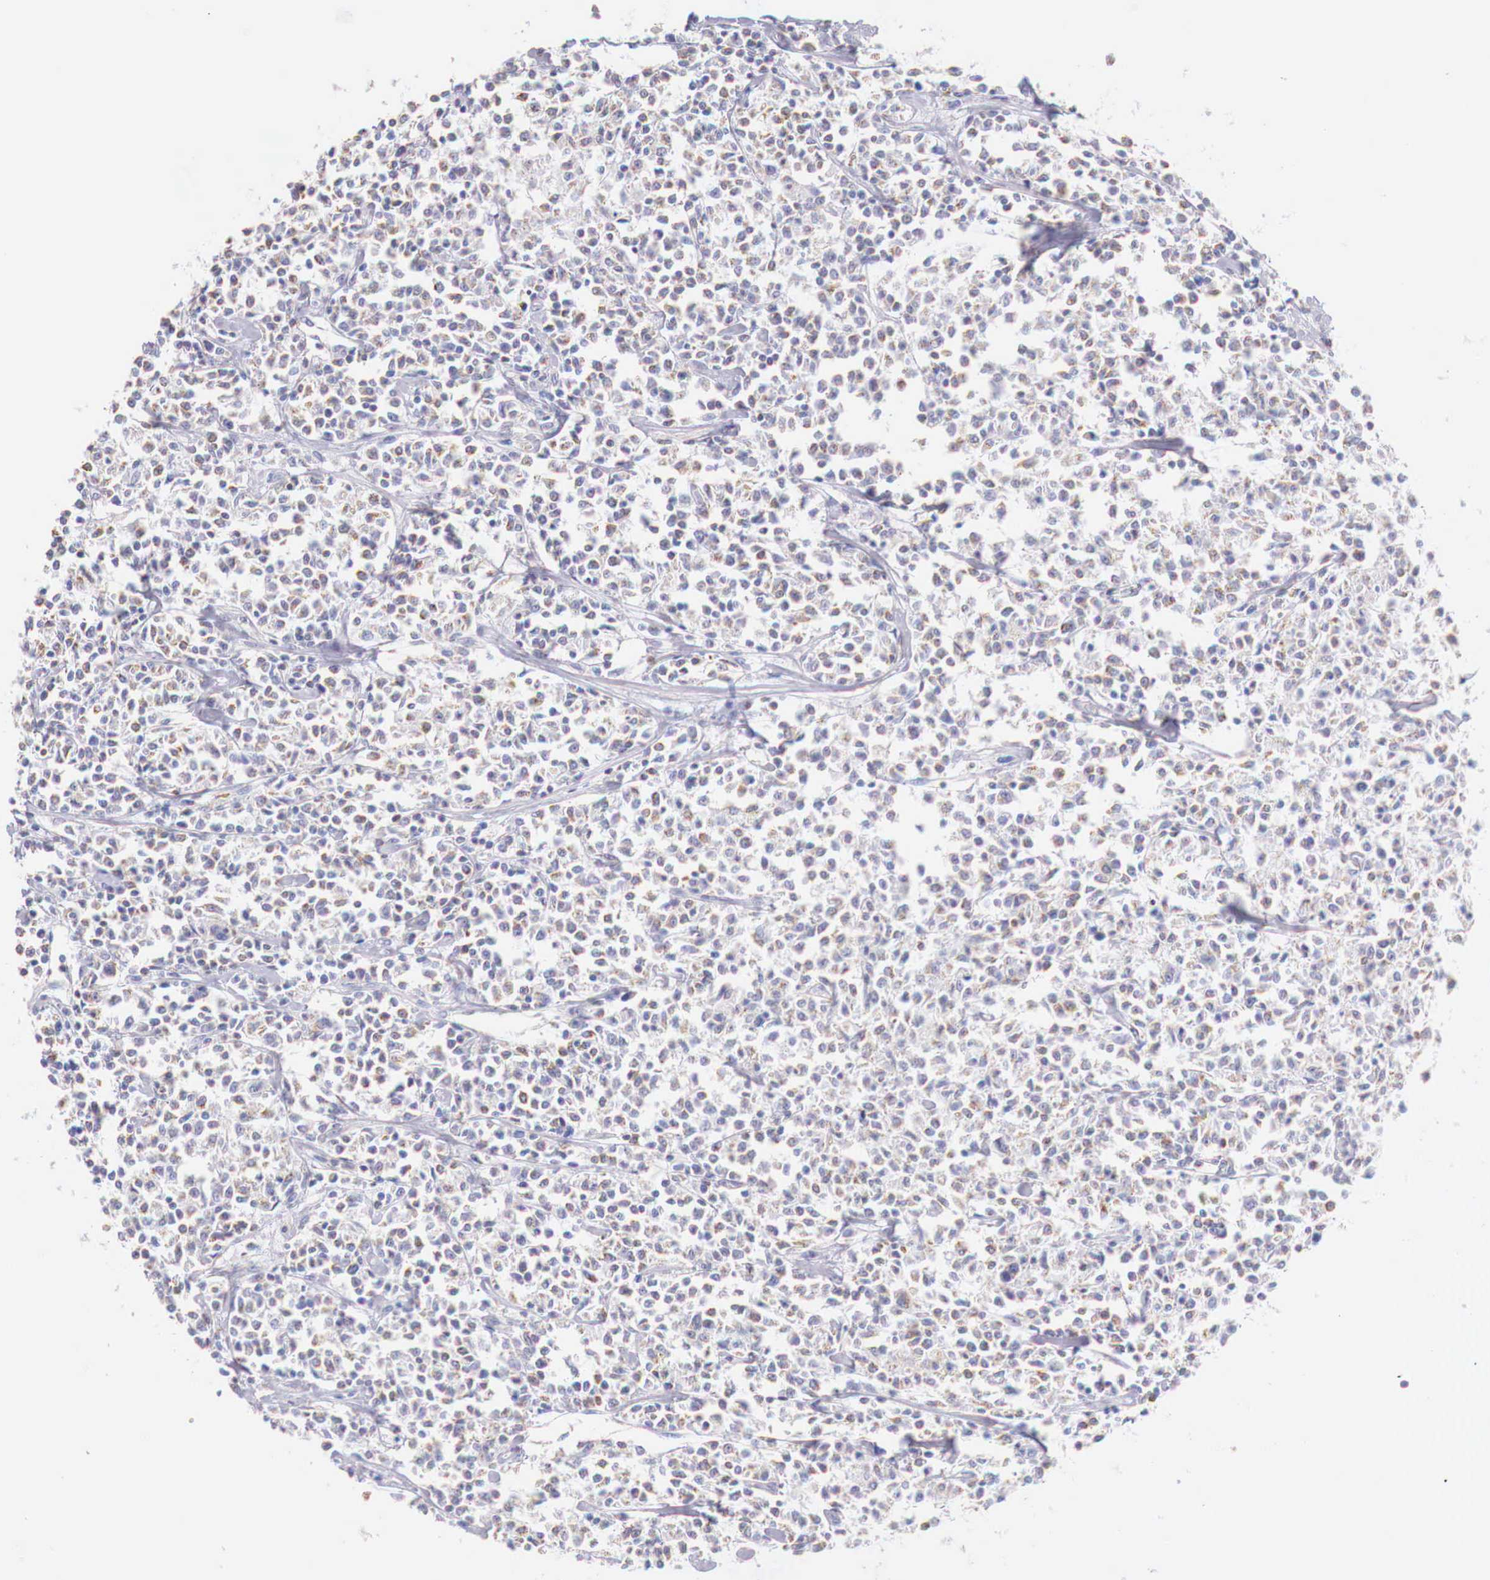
{"staining": {"intensity": "weak", "quantity": "25%-75%", "location": "cytoplasmic/membranous"}, "tissue": "lymphoma", "cell_type": "Tumor cells", "image_type": "cancer", "snomed": [{"axis": "morphology", "description": "Malignant lymphoma, non-Hodgkin's type, Low grade"}, {"axis": "topography", "description": "Small intestine"}], "caption": "Immunohistochemistry (IHC) image of human malignant lymphoma, non-Hodgkin's type (low-grade) stained for a protein (brown), which exhibits low levels of weak cytoplasmic/membranous staining in approximately 25%-75% of tumor cells.", "gene": "IDH3G", "patient": {"sex": "female", "age": 59}}